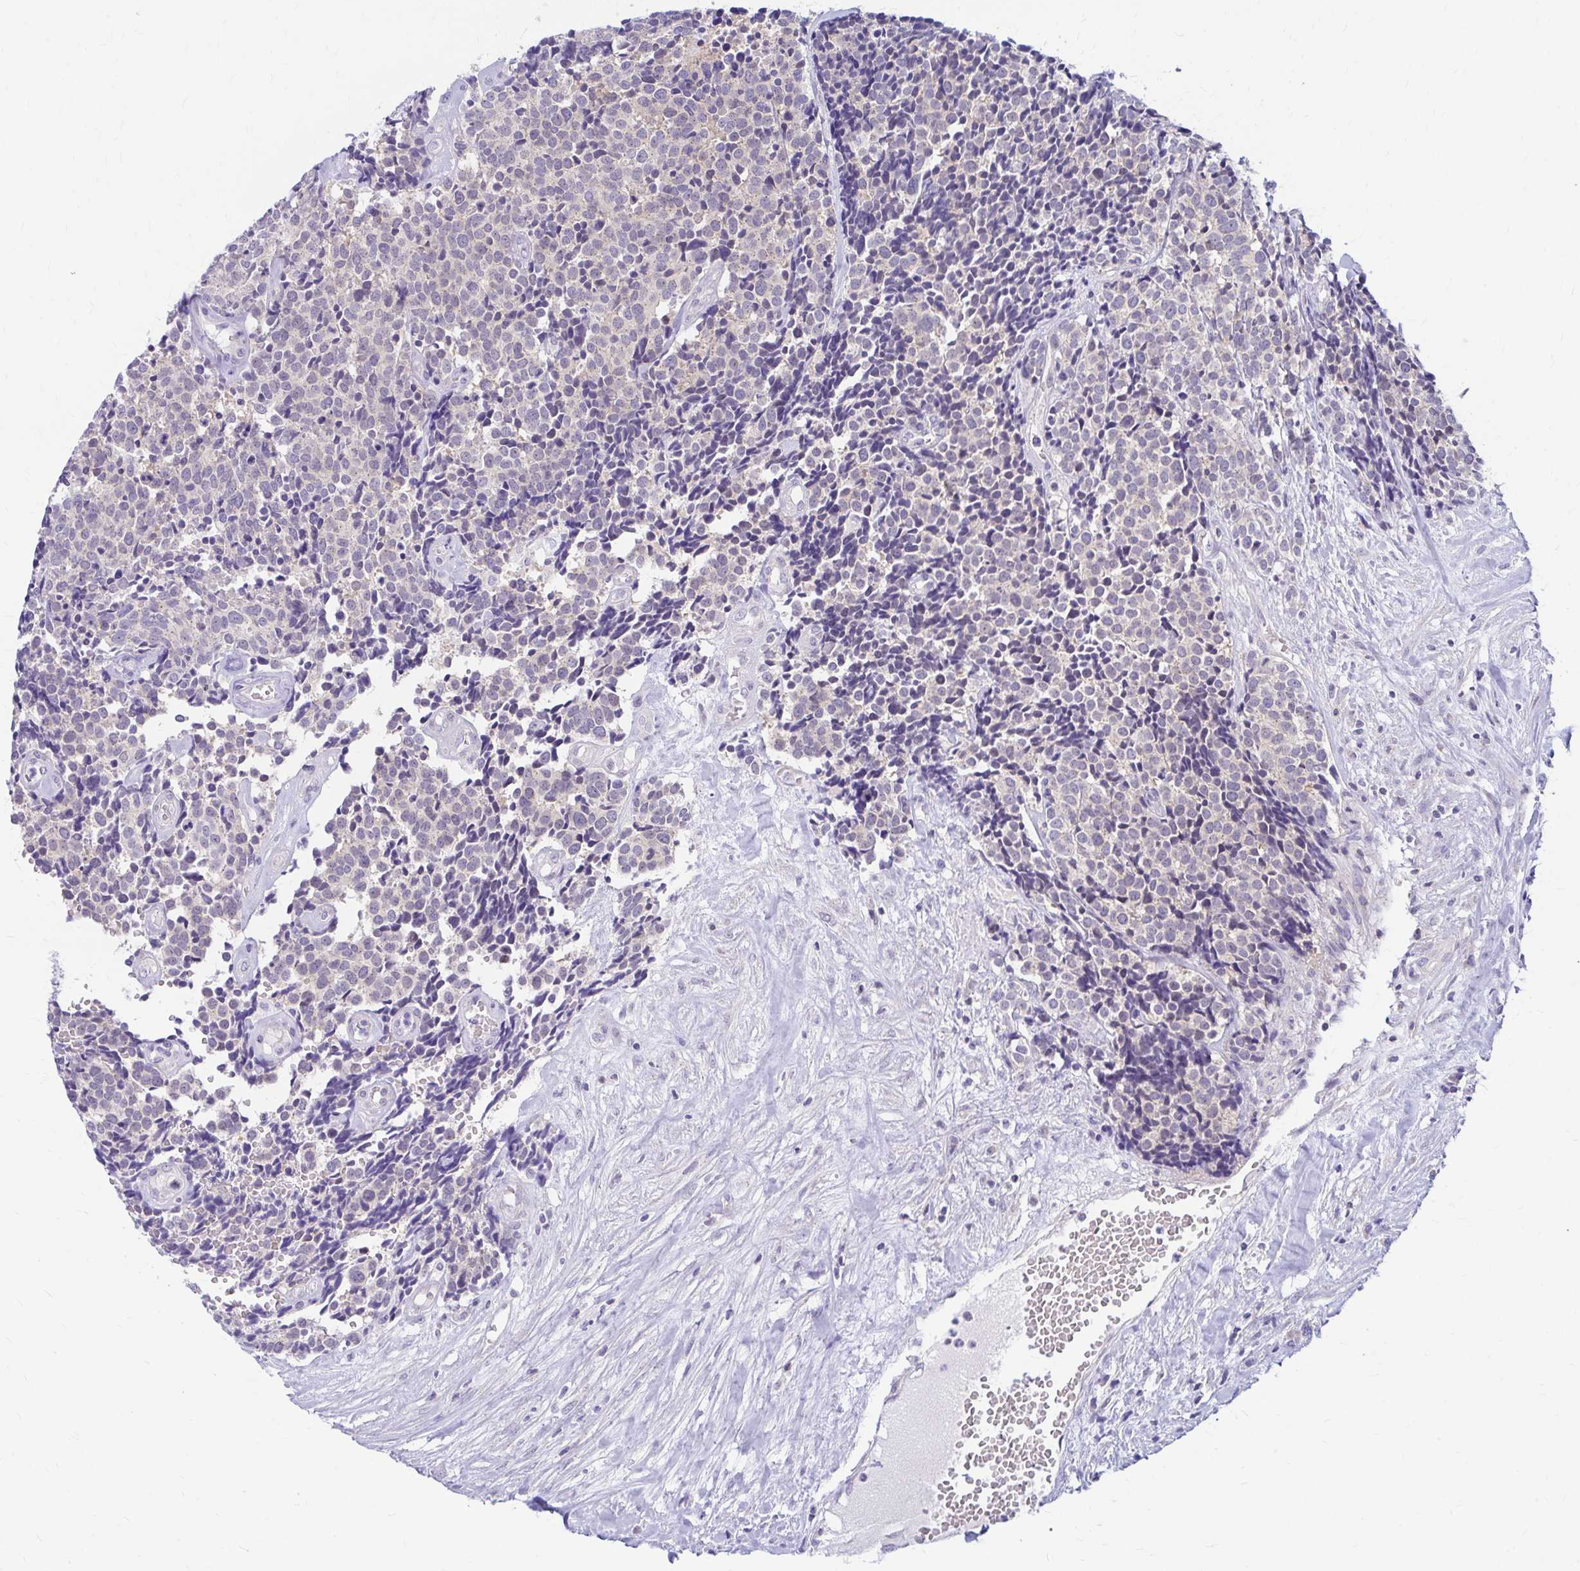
{"staining": {"intensity": "negative", "quantity": "none", "location": "none"}, "tissue": "carcinoid", "cell_type": "Tumor cells", "image_type": "cancer", "snomed": [{"axis": "morphology", "description": "Carcinoid, malignant, NOS"}, {"axis": "topography", "description": "Skin"}], "caption": "Tumor cells show no significant staining in carcinoid (malignant). (Immunohistochemistry, brightfield microscopy, high magnification).", "gene": "RADIL", "patient": {"sex": "female", "age": 79}}